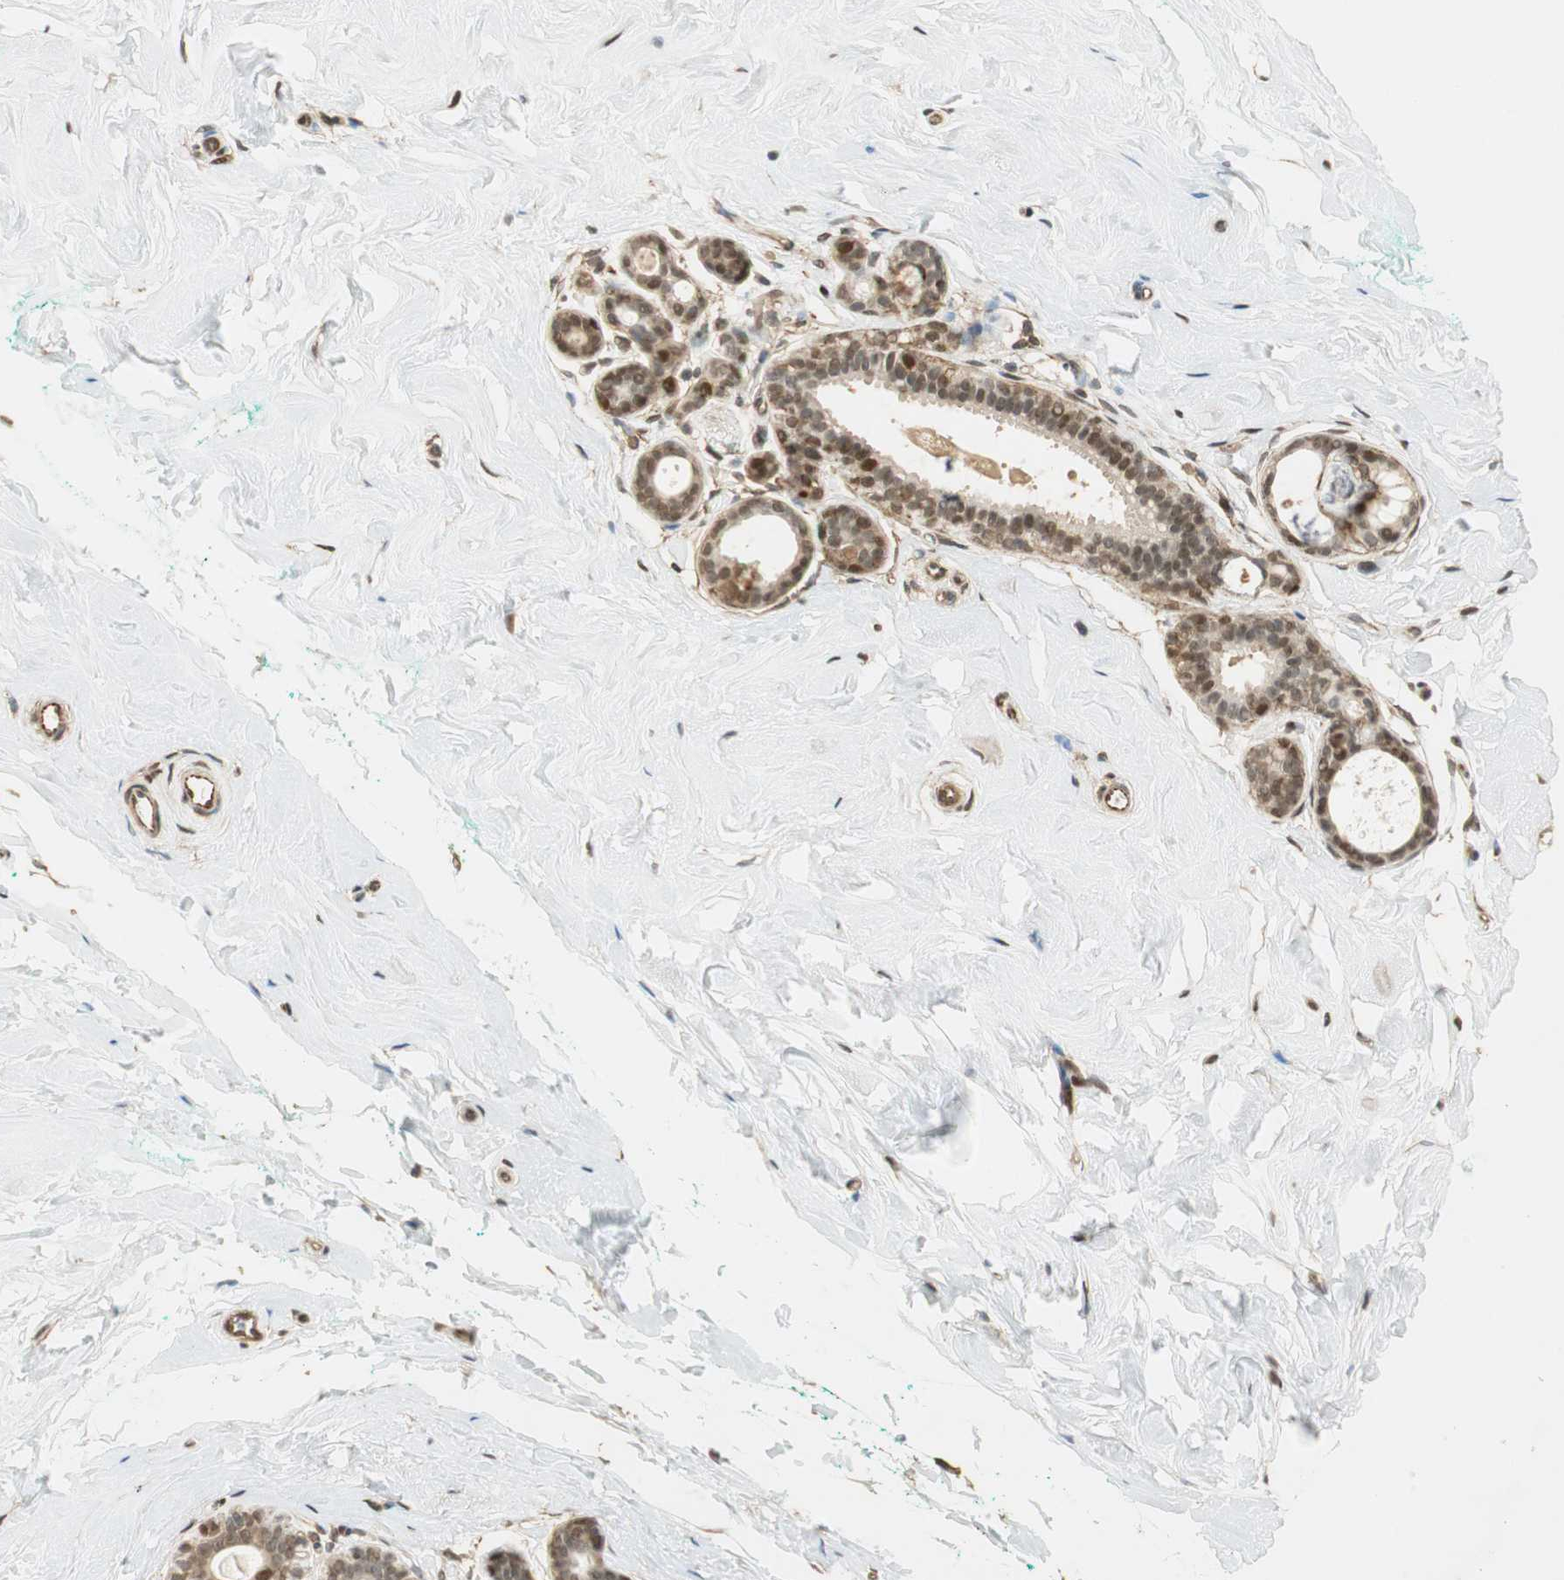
{"staining": {"intensity": "weak", "quantity": ">75%", "location": "nuclear"}, "tissue": "breast", "cell_type": "Adipocytes", "image_type": "normal", "snomed": [{"axis": "morphology", "description": "Normal tissue, NOS"}, {"axis": "topography", "description": "Breast"}], "caption": "Brown immunohistochemical staining in benign breast demonstrates weak nuclear staining in about >75% of adipocytes. Immunohistochemistry stains the protein in brown and the nuclei are stained blue.", "gene": "NES", "patient": {"sex": "female", "age": 52}}